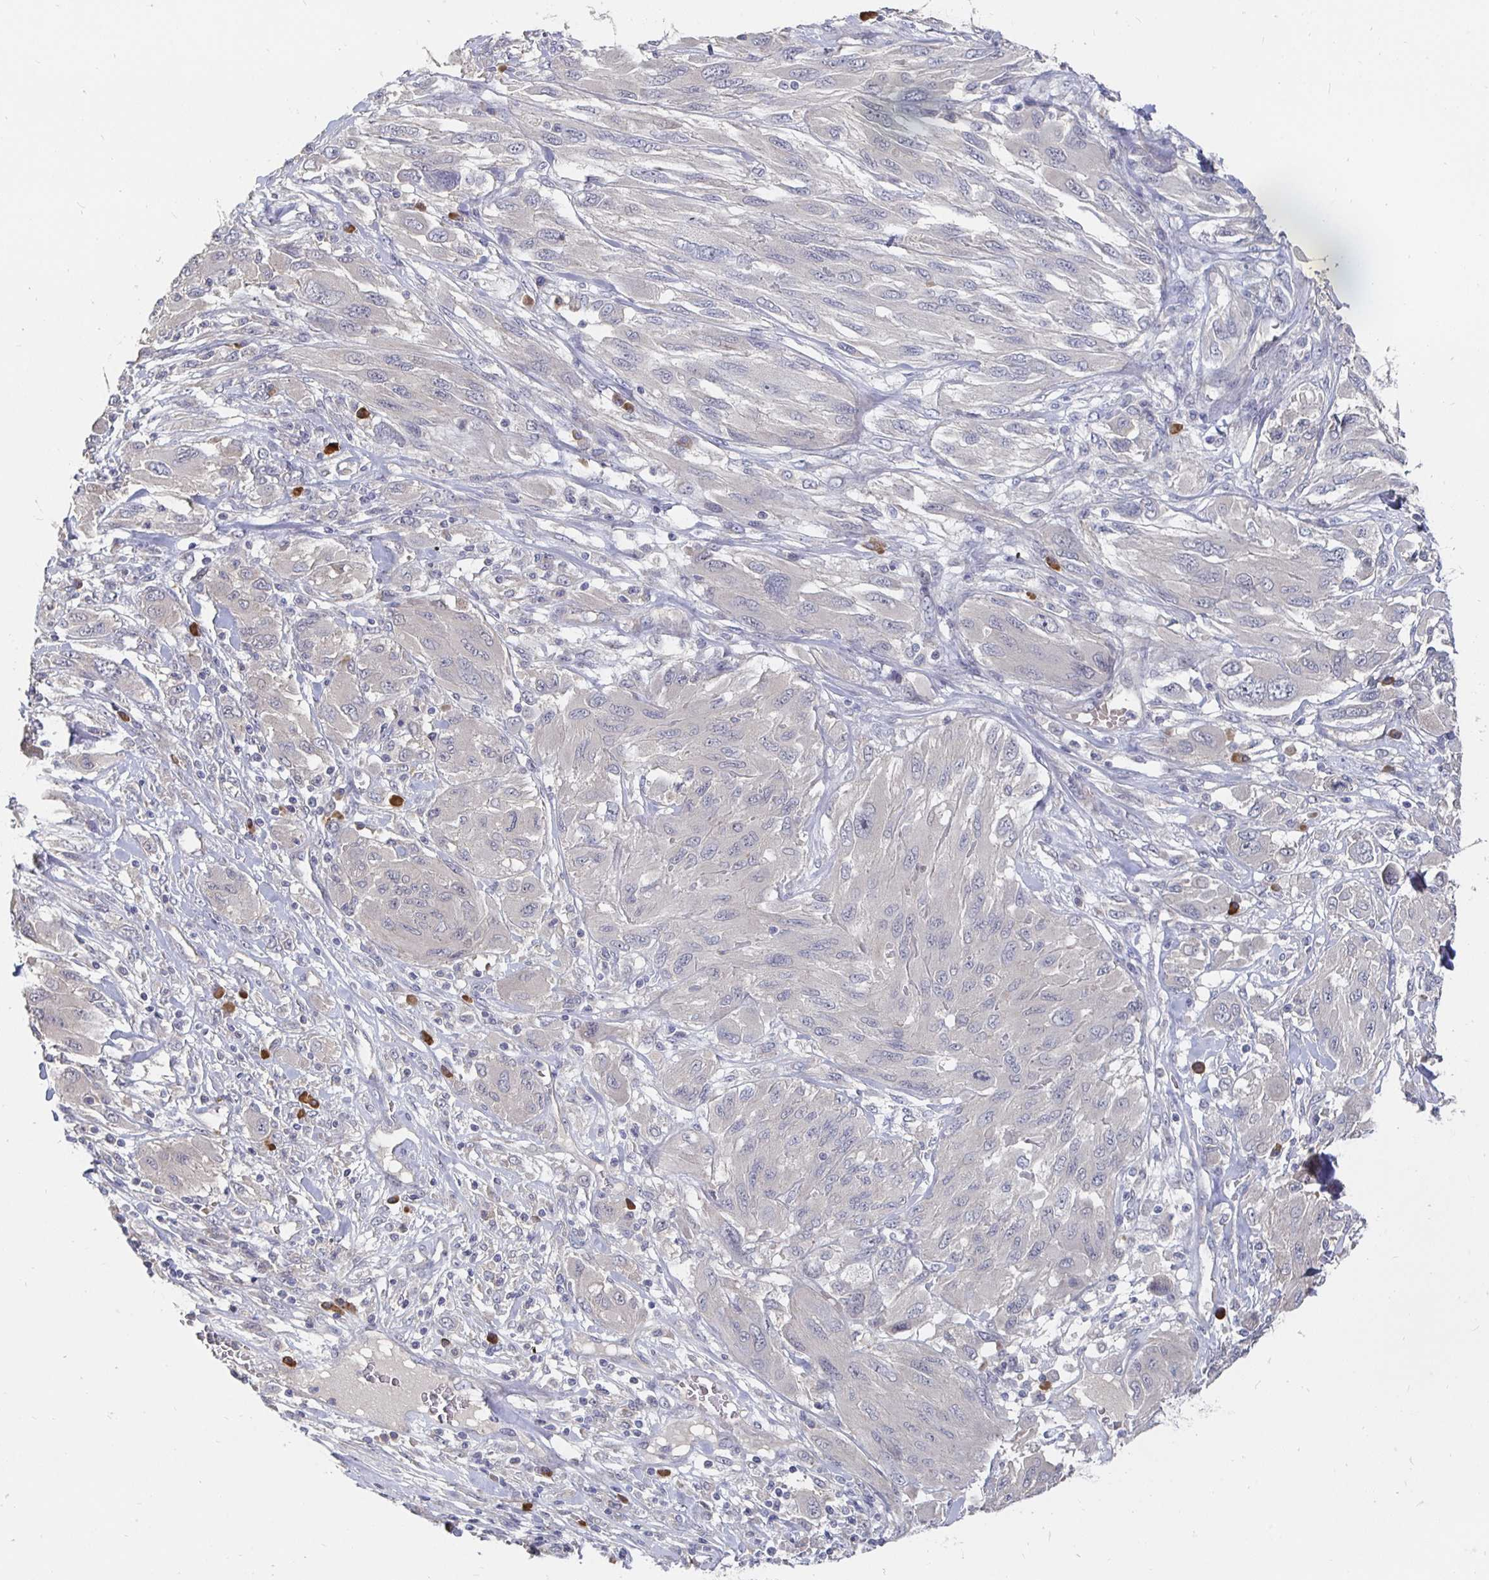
{"staining": {"intensity": "negative", "quantity": "none", "location": "none"}, "tissue": "melanoma", "cell_type": "Tumor cells", "image_type": "cancer", "snomed": [{"axis": "morphology", "description": "Malignant melanoma, NOS"}, {"axis": "topography", "description": "Skin"}], "caption": "An image of malignant melanoma stained for a protein shows no brown staining in tumor cells. (Stains: DAB (3,3'-diaminobenzidine) IHC with hematoxylin counter stain, Microscopy: brightfield microscopy at high magnification).", "gene": "MEIS1", "patient": {"sex": "female", "age": 91}}